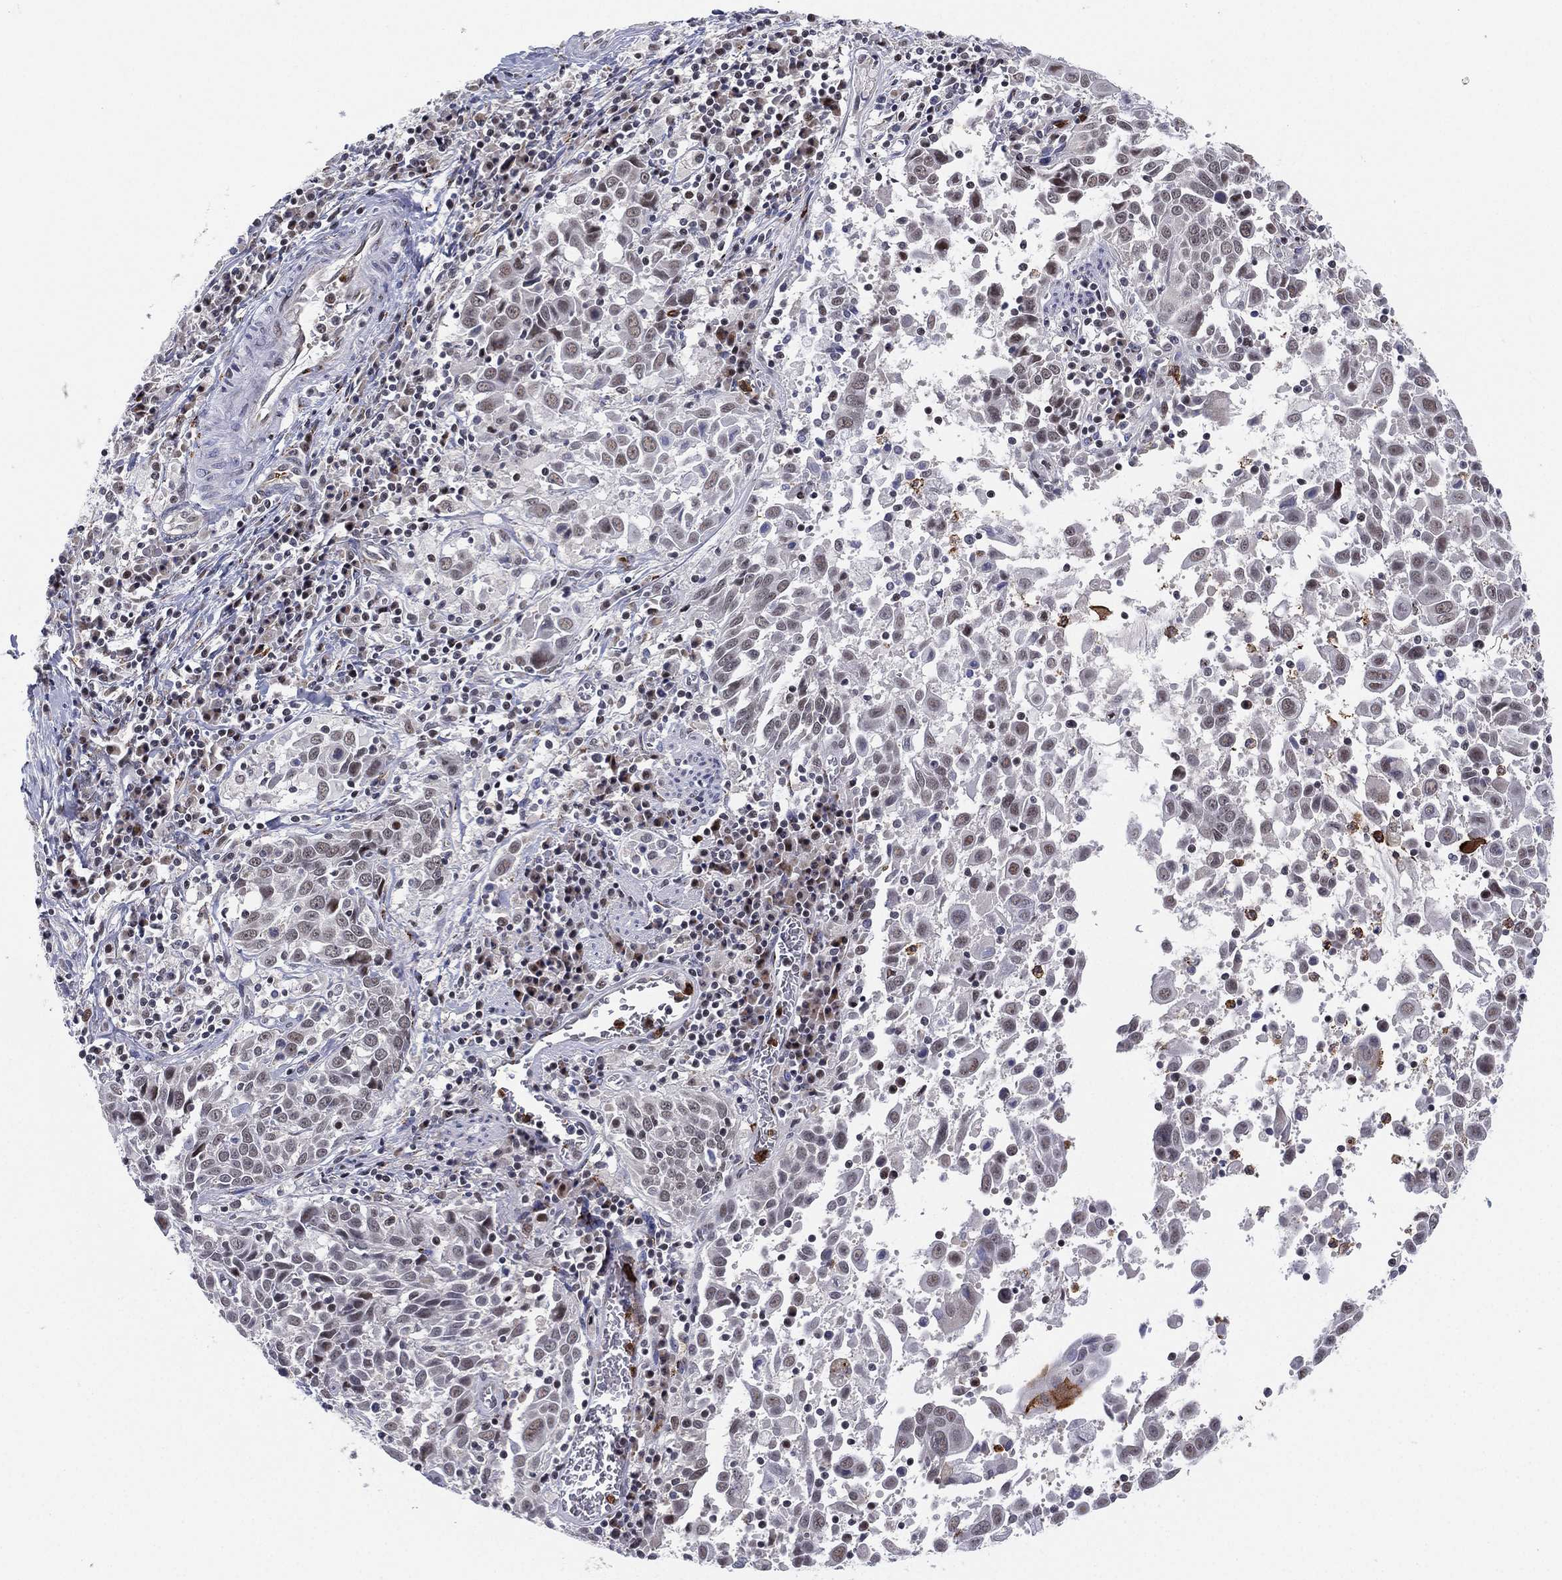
{"staining": {"intensity": "weak", "quantity": "<25%", "location": "nuclear"}, "tissue": "lung cancer", "cell_type": "Tumor cells", "image_type": "cancer", "snomed": [{"axis": "morphology", "description": "Squamous cell carcinoma, NOS"}, {"axis": "topography", "description": "Lung"}], "caption": "Immunohistochemical staining of lung cancer (squamous cell carcinoma) demonstrates no significant expression in tumor cells.", "gene": "CD177", "patient": {"sex": "male", "age": 57}}